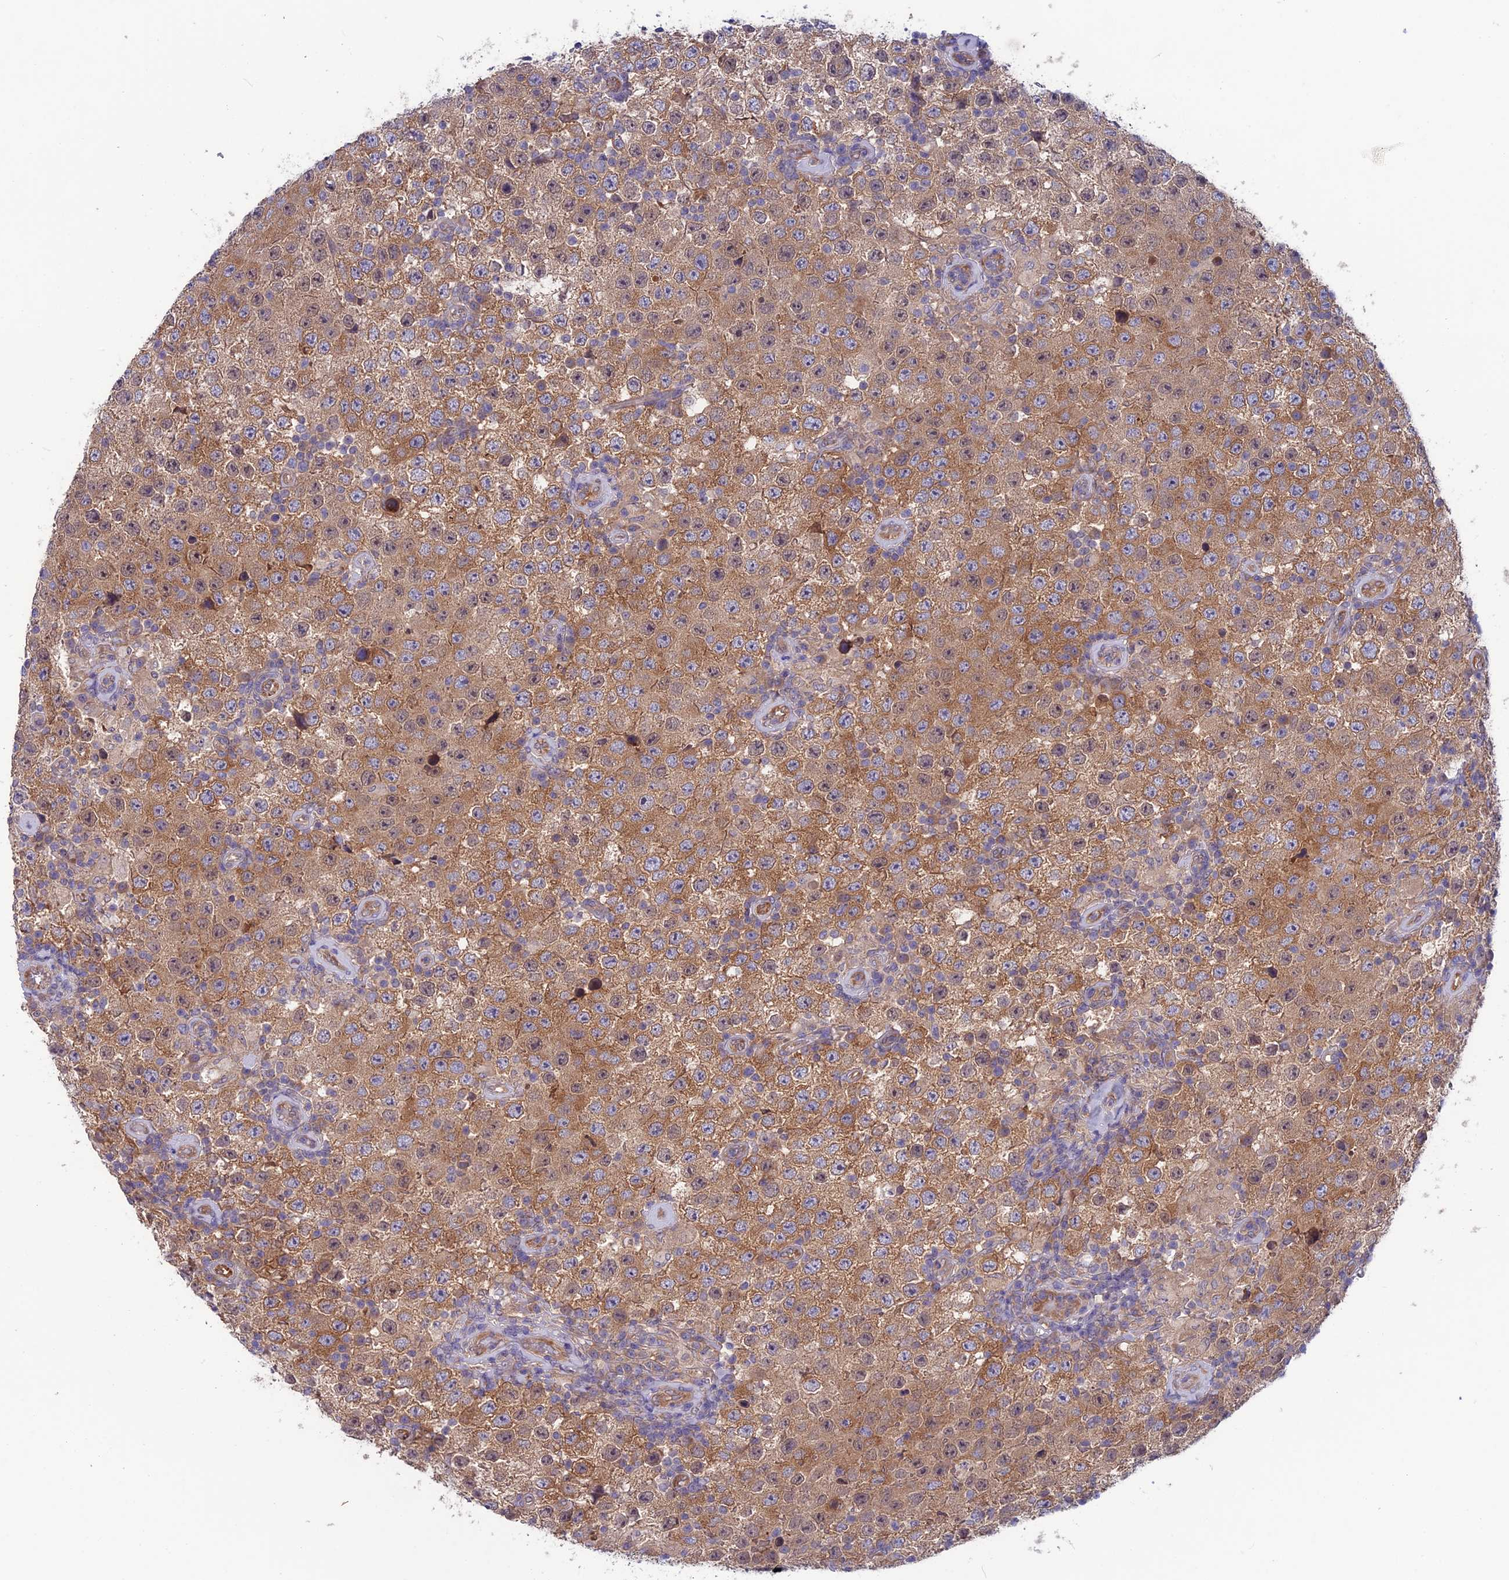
{"staining": {"intensity": "moderate", "quantity": ">75%", "location": "cytoplasmic/membranous"}, "tissue": "testis cancer", "cell_type": "Tumor cells", "image_type": "cancer", "snomed": [{"axis": "morphology", "description": "Normal tissue, NOS"}, {"axis": "morphology", "description": "Urothelial carcinoma, High grade"}, {"axis": "morphology", "description": "Seminoma, NOS"}, {"axis": "morphology", "description": "Carcinoma, Embryonal, NOS"}, {"axis": "topography", "description": "Urinary bladder"}, {"axis": "topography", "description": "Testis"}], "caption": "This is a photomicrograph of IHC staining of testis high-grade urothelial carcinoma, which shows moderate expression in the cytoplasmic/membranous of tumor cells.", "gene": "MAST2", "patient": {"sex": "male", "age": 41}}